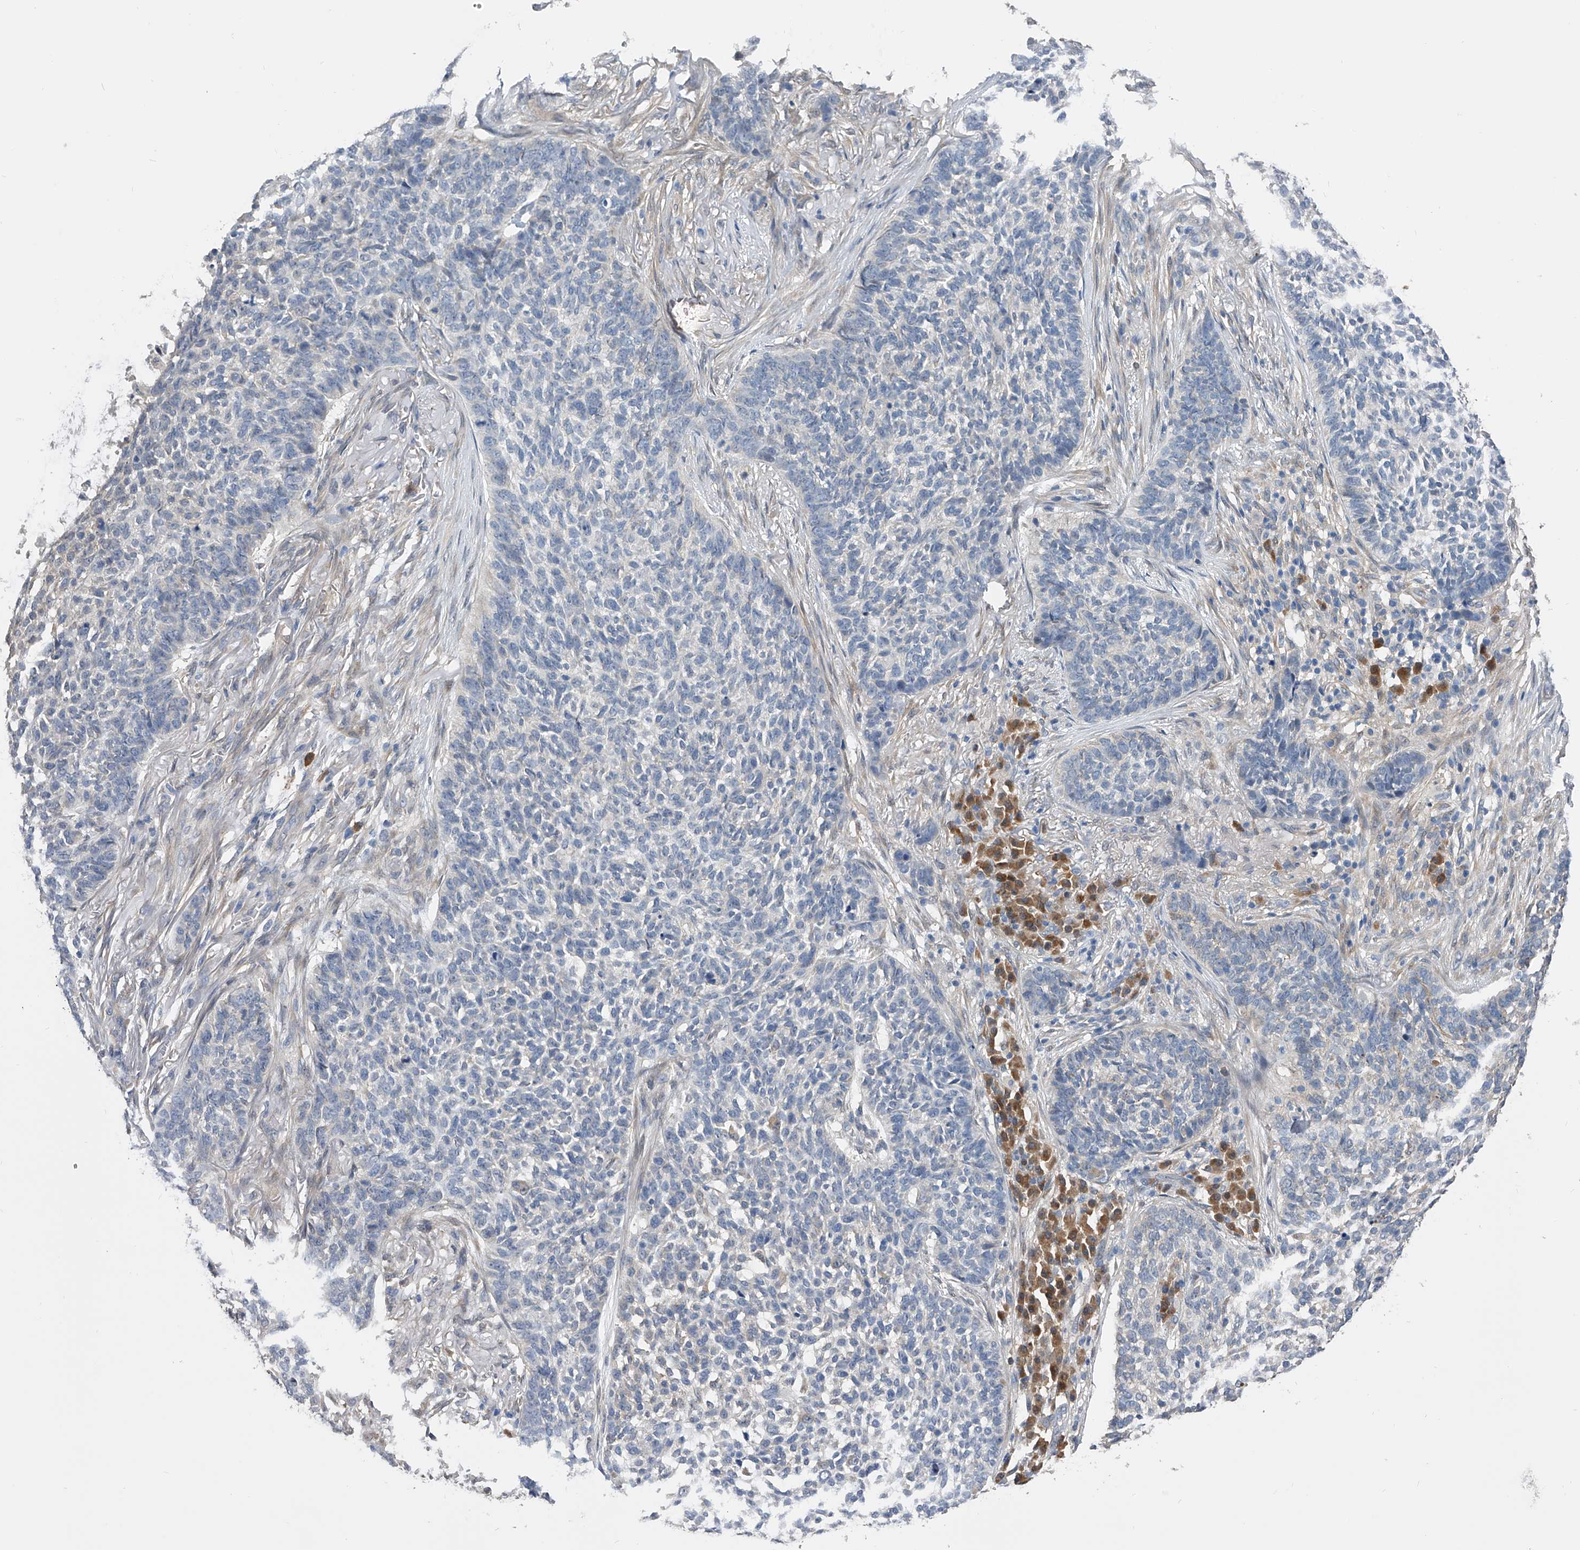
{"staining": {"intensity": "negative", "quantity": "none", "location": "none"}, "tissue": "skin cancer", "cell_type": "Tumor cells", "image_type": "cancer", "snomed": [{"axis": "morphology", "description": "Basal cell carcinoma"}, {"axis": "topography", "description": "Skin"}], "caption": "A photomicrograph of skin cancer stained for a protein exhibits no brown staining in tumor cells.", "gene": "PGM3", "patient": {"sex": "male", "age": 85}}